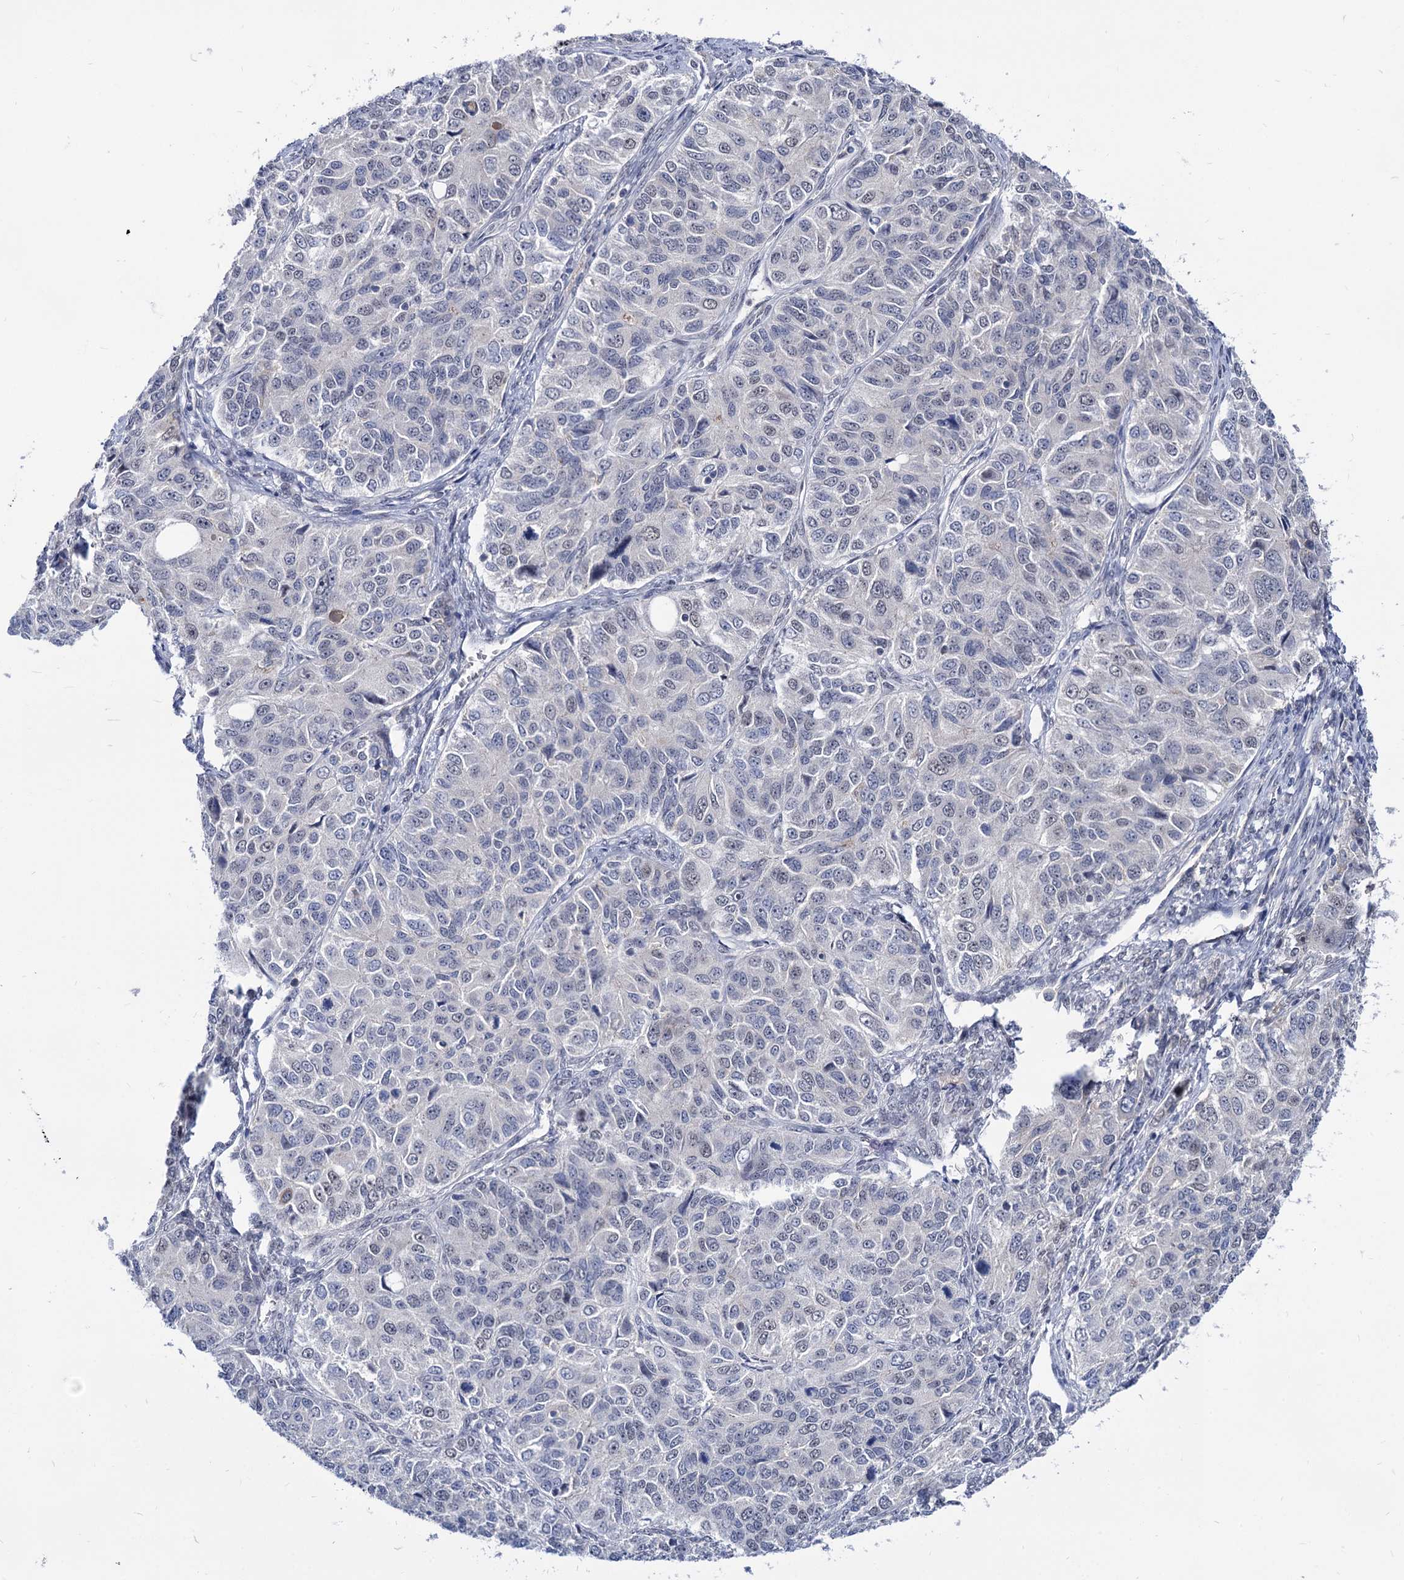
{"staining": {"intensity": "negative", "quantity": "none", "location": "none"}, "tissue": "ovarian cancer", "cell_type": "Tumor cells", "image_type": "cancer", "snomed": [{"axis": "morphology", "description": "Carcinoma, endometroid"}, {"axis": "topography", "description": "Ovary"}], "caption": "This is an IHC micrograph of ovarian cancer. There is no staining in tumor cells.", "gene": "NEK10", "patient": {"sex": "female", "age": 51}}